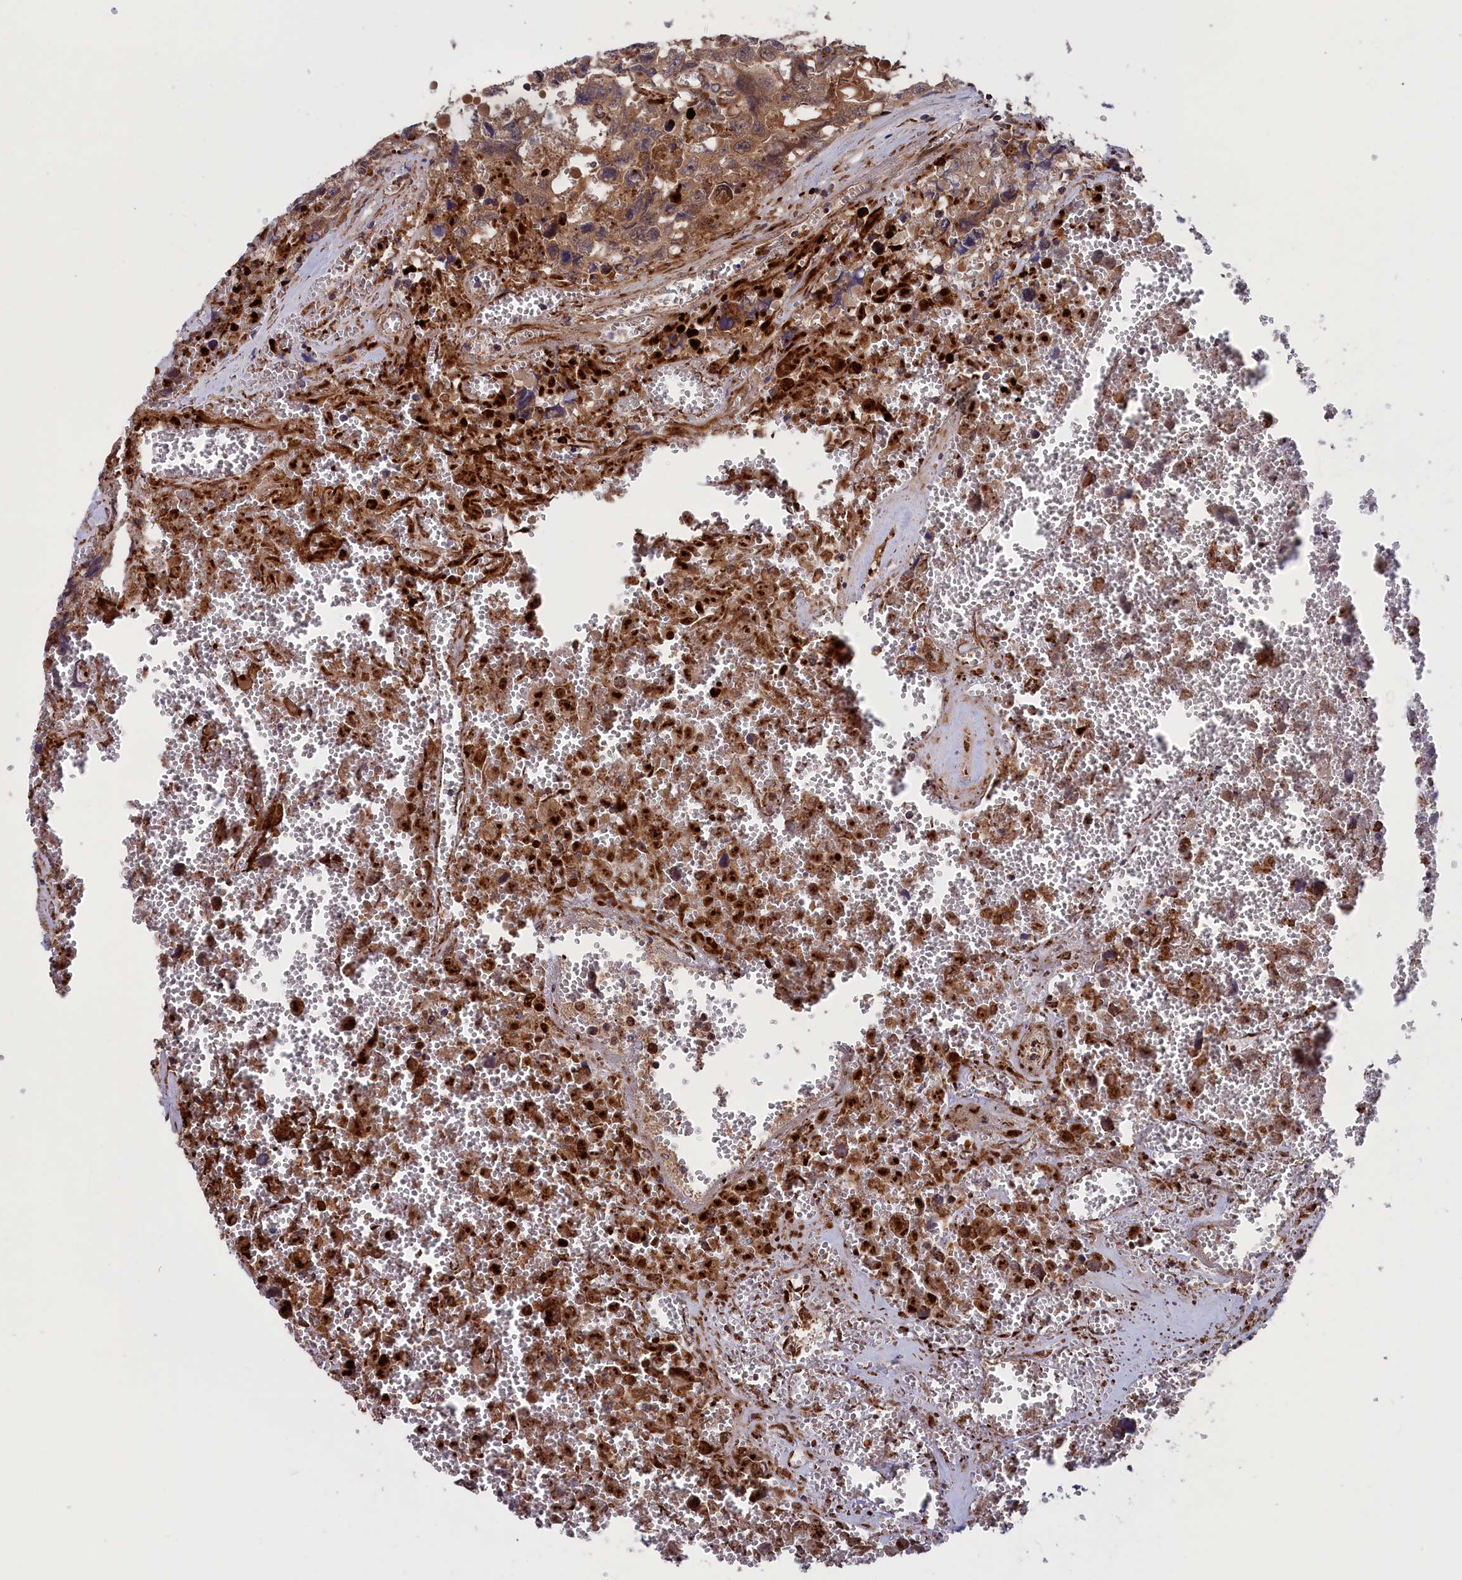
{"staining": {"intensity": "weak", "quantity": ">75%", "location": "cytoplasmic/membranous"}, "tissue": "testis cancer", "cell_type": "Tumor cells", "image_type": "cancer", "snomed": [{"axis": "morphology", "description": "Carcinoma, Embryonal, NOS"}, {"axis": "topography", "description": "Testis"}], "caption": "An image of human embryonal carcinoma (testis) stained for a protein demonstrates weak cytoplasmic/membranous brown staining in tumor cells.", "gene": "PLA2G4C", "patient": {"sex": "male", "age": 31}}